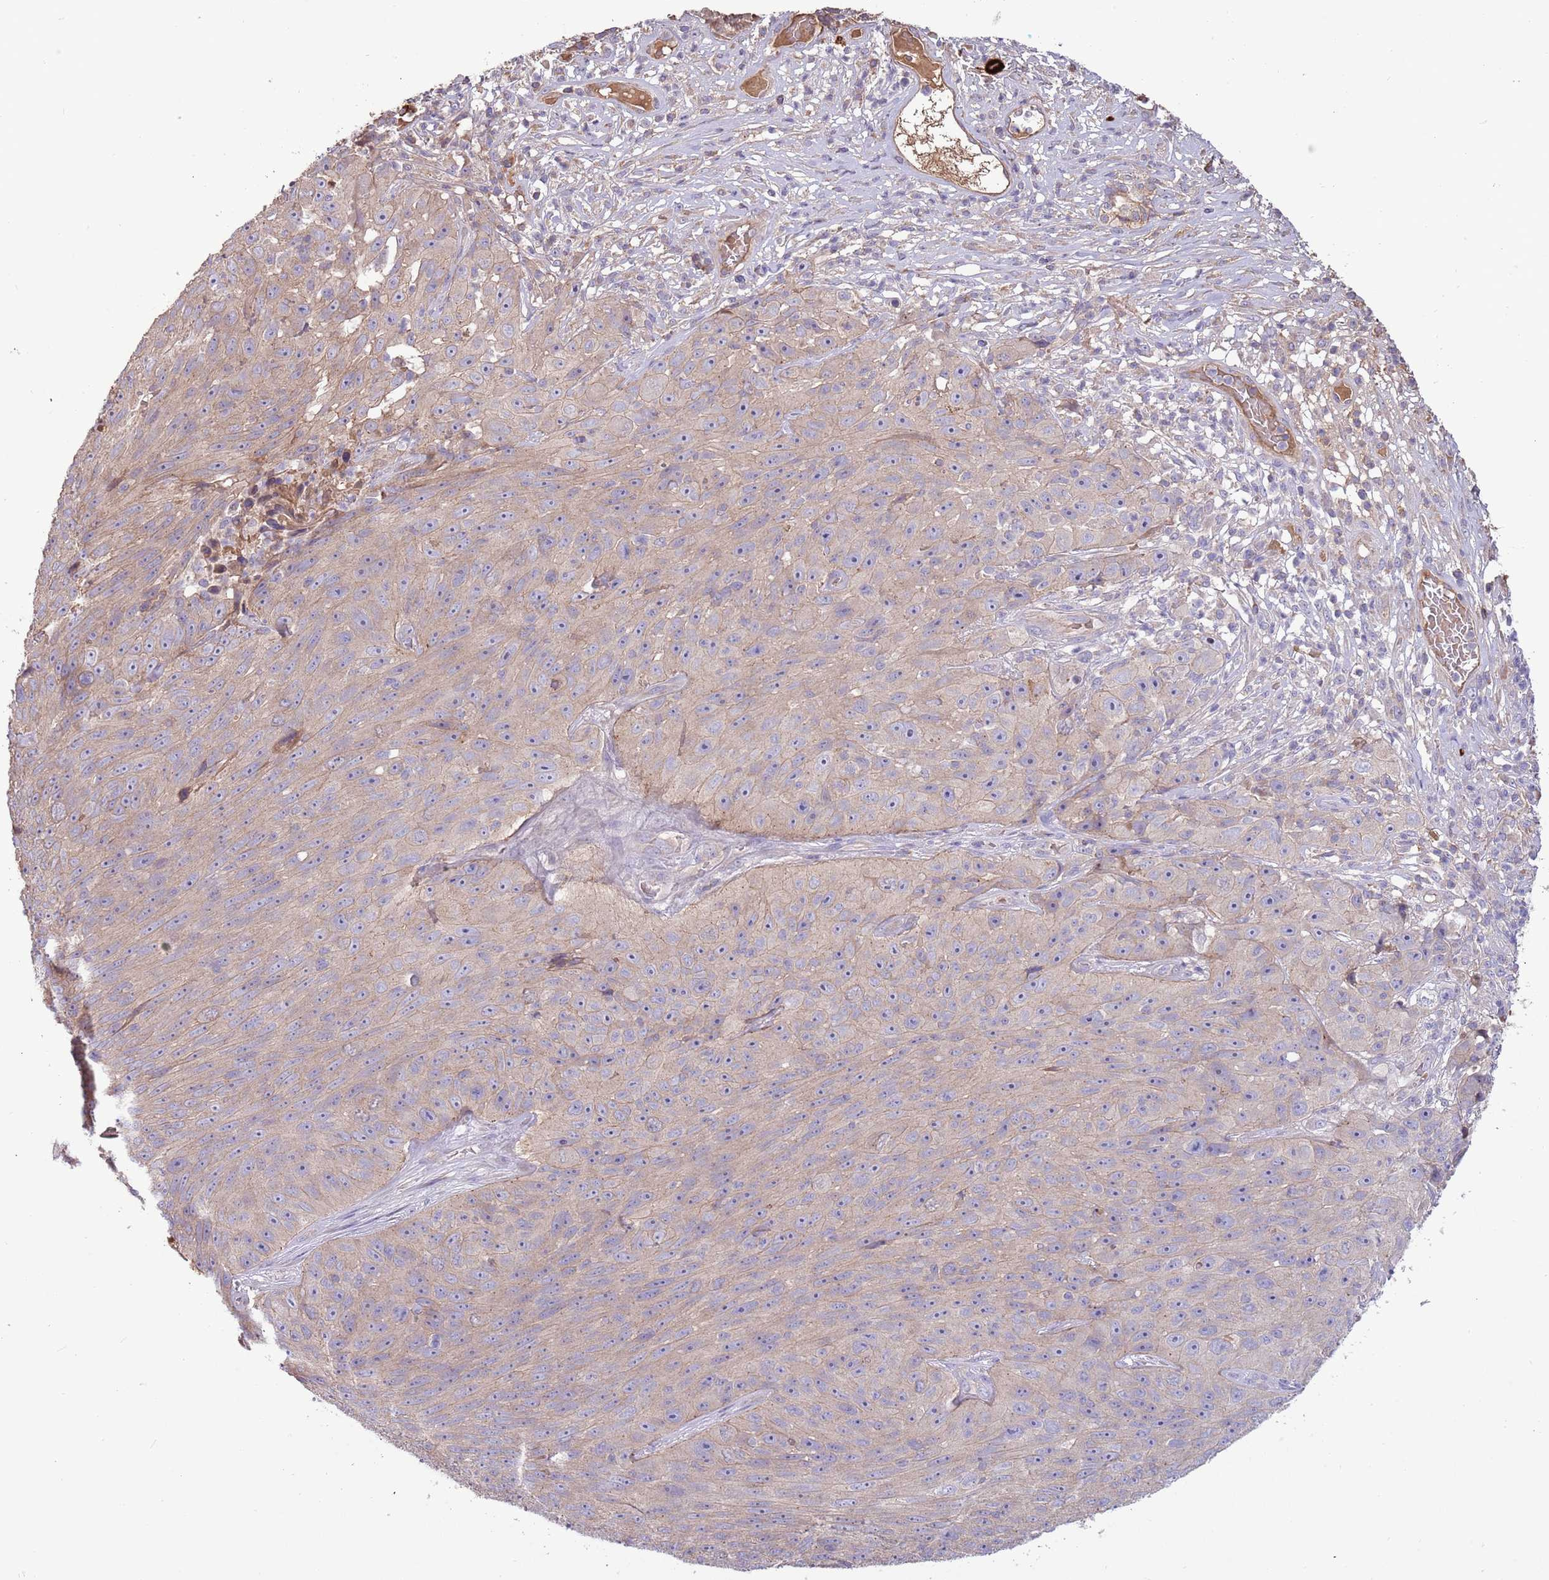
{"staining": {"intensity": "weak", "quantity": ">75%", "location": "cytoplasmic/membranous"}, "tissue": "skin cancer", "cell_type": "Tumor cells", "image_type": "cancer", "snomed": [{"axis": "morphology", "description": "Squamous cell carcinoma, NOS"}, {"axis": "topography", "description": "Skin"}], "caption": "Brown immunohistochemical staining in skin cancer demonstrates weak cytoplasmic/membranous positivity in about >75% of tumor cells.", "gene": "TRMO", "patient": {"sex": "female", "age": 87}}